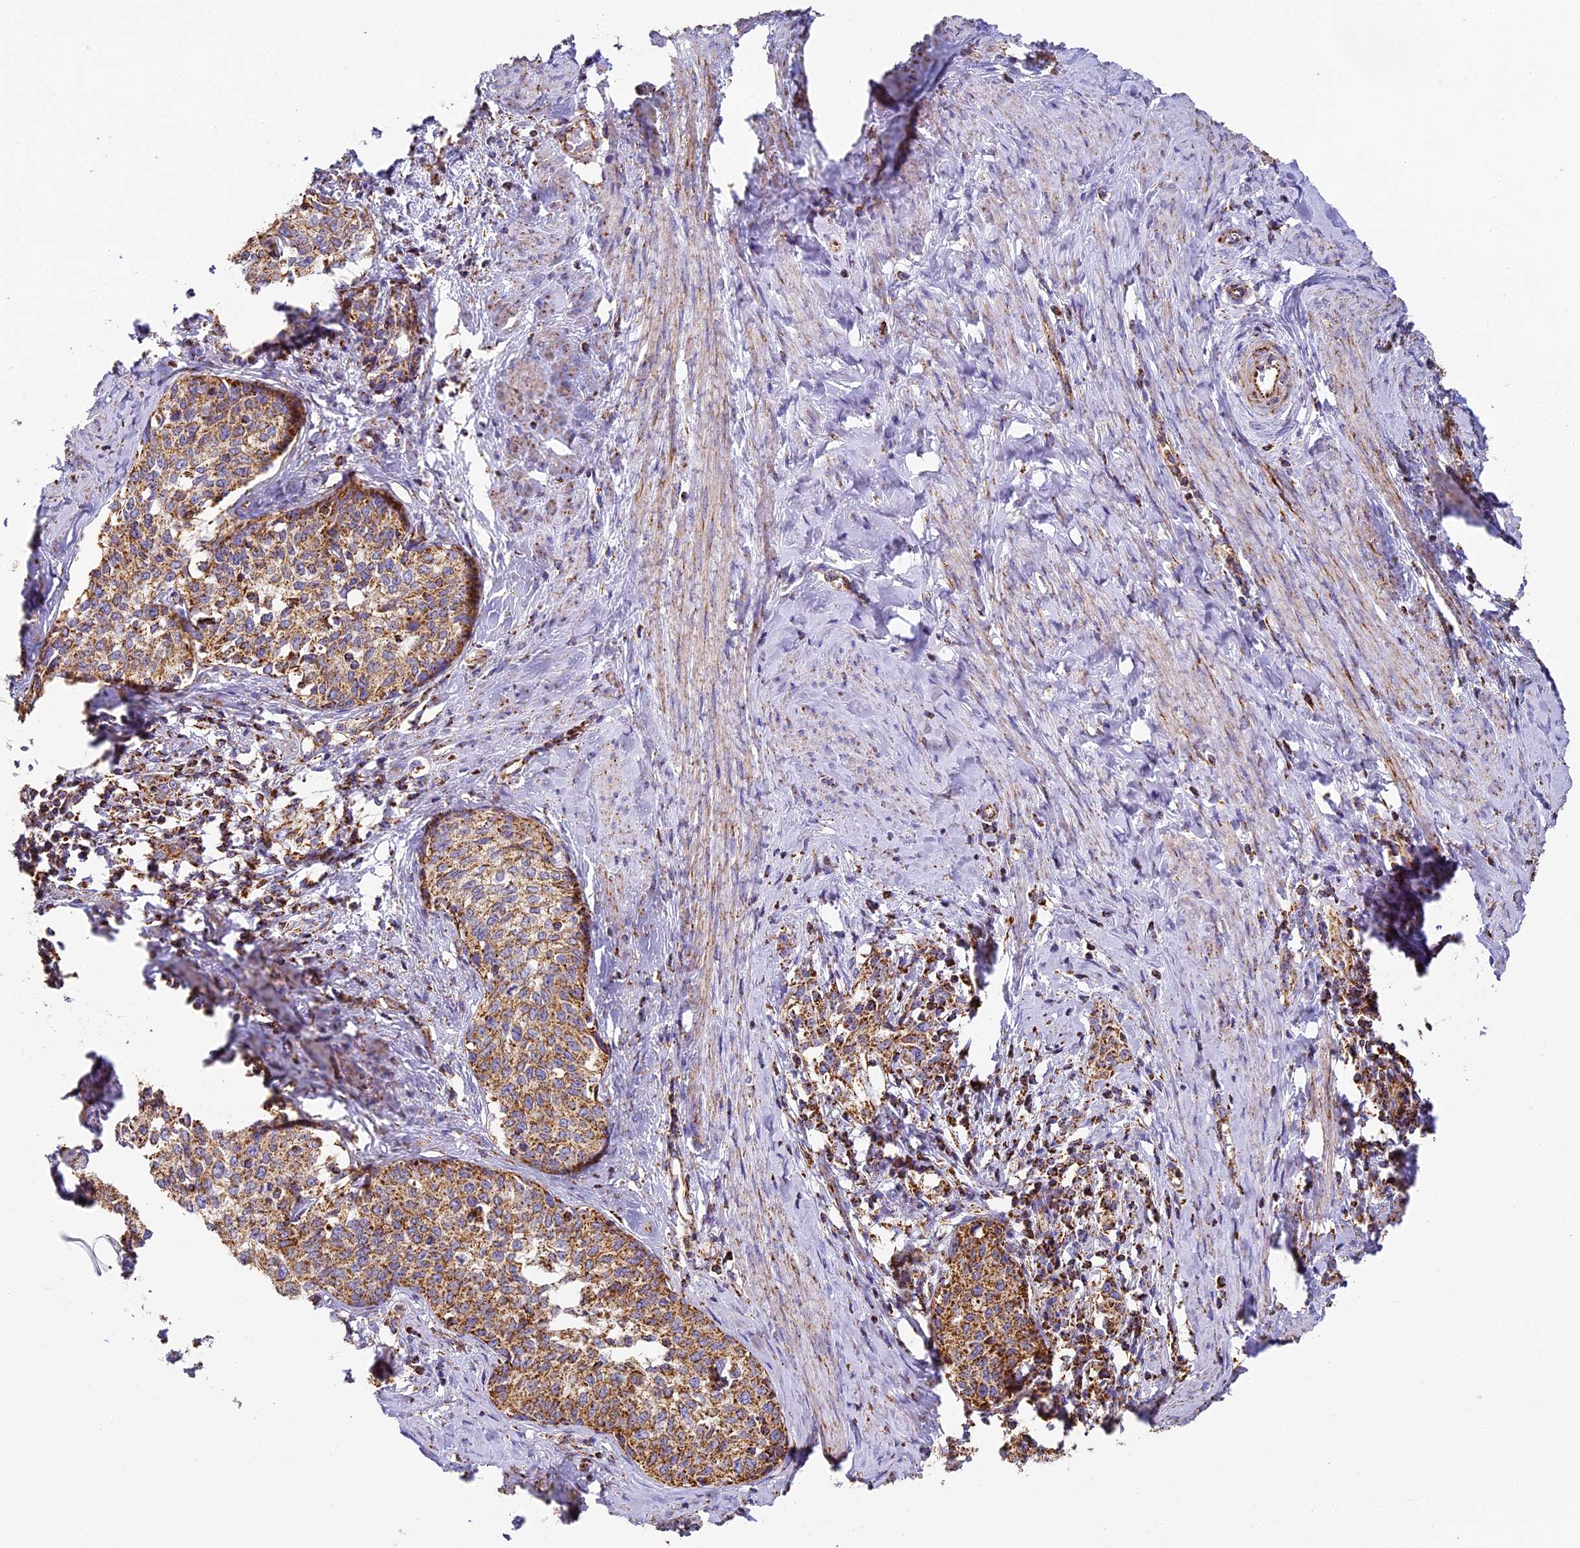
{"staining": {"intensity": "moderate", "quantity": ">75%", "location": "cytoplasmic/membranous"}, "tissue": "cervical cancer", "cell_type": "Tumor cells", "image_type": "cancer", "snomed": [{"axis": "morphology", "description": "Squamous cell carcinoma, NOS"}, {"axis": "morphology", "description": "Adenocarcinoma, NOS"}, {"axis": "topography", "description": "Cervix"}], "caption": "High-power microscopy captured an immunohistochemistry (IHC) histopathology image of adenocarcinoma (cervical), revealing moderate cytoplasmic/membranous expression in about >75% of tumor cells. The protein is shown in brown color, while the nuclei are stained blue.", "gene": "STK17A", "patient": {"sex": "female", "age": 52}}